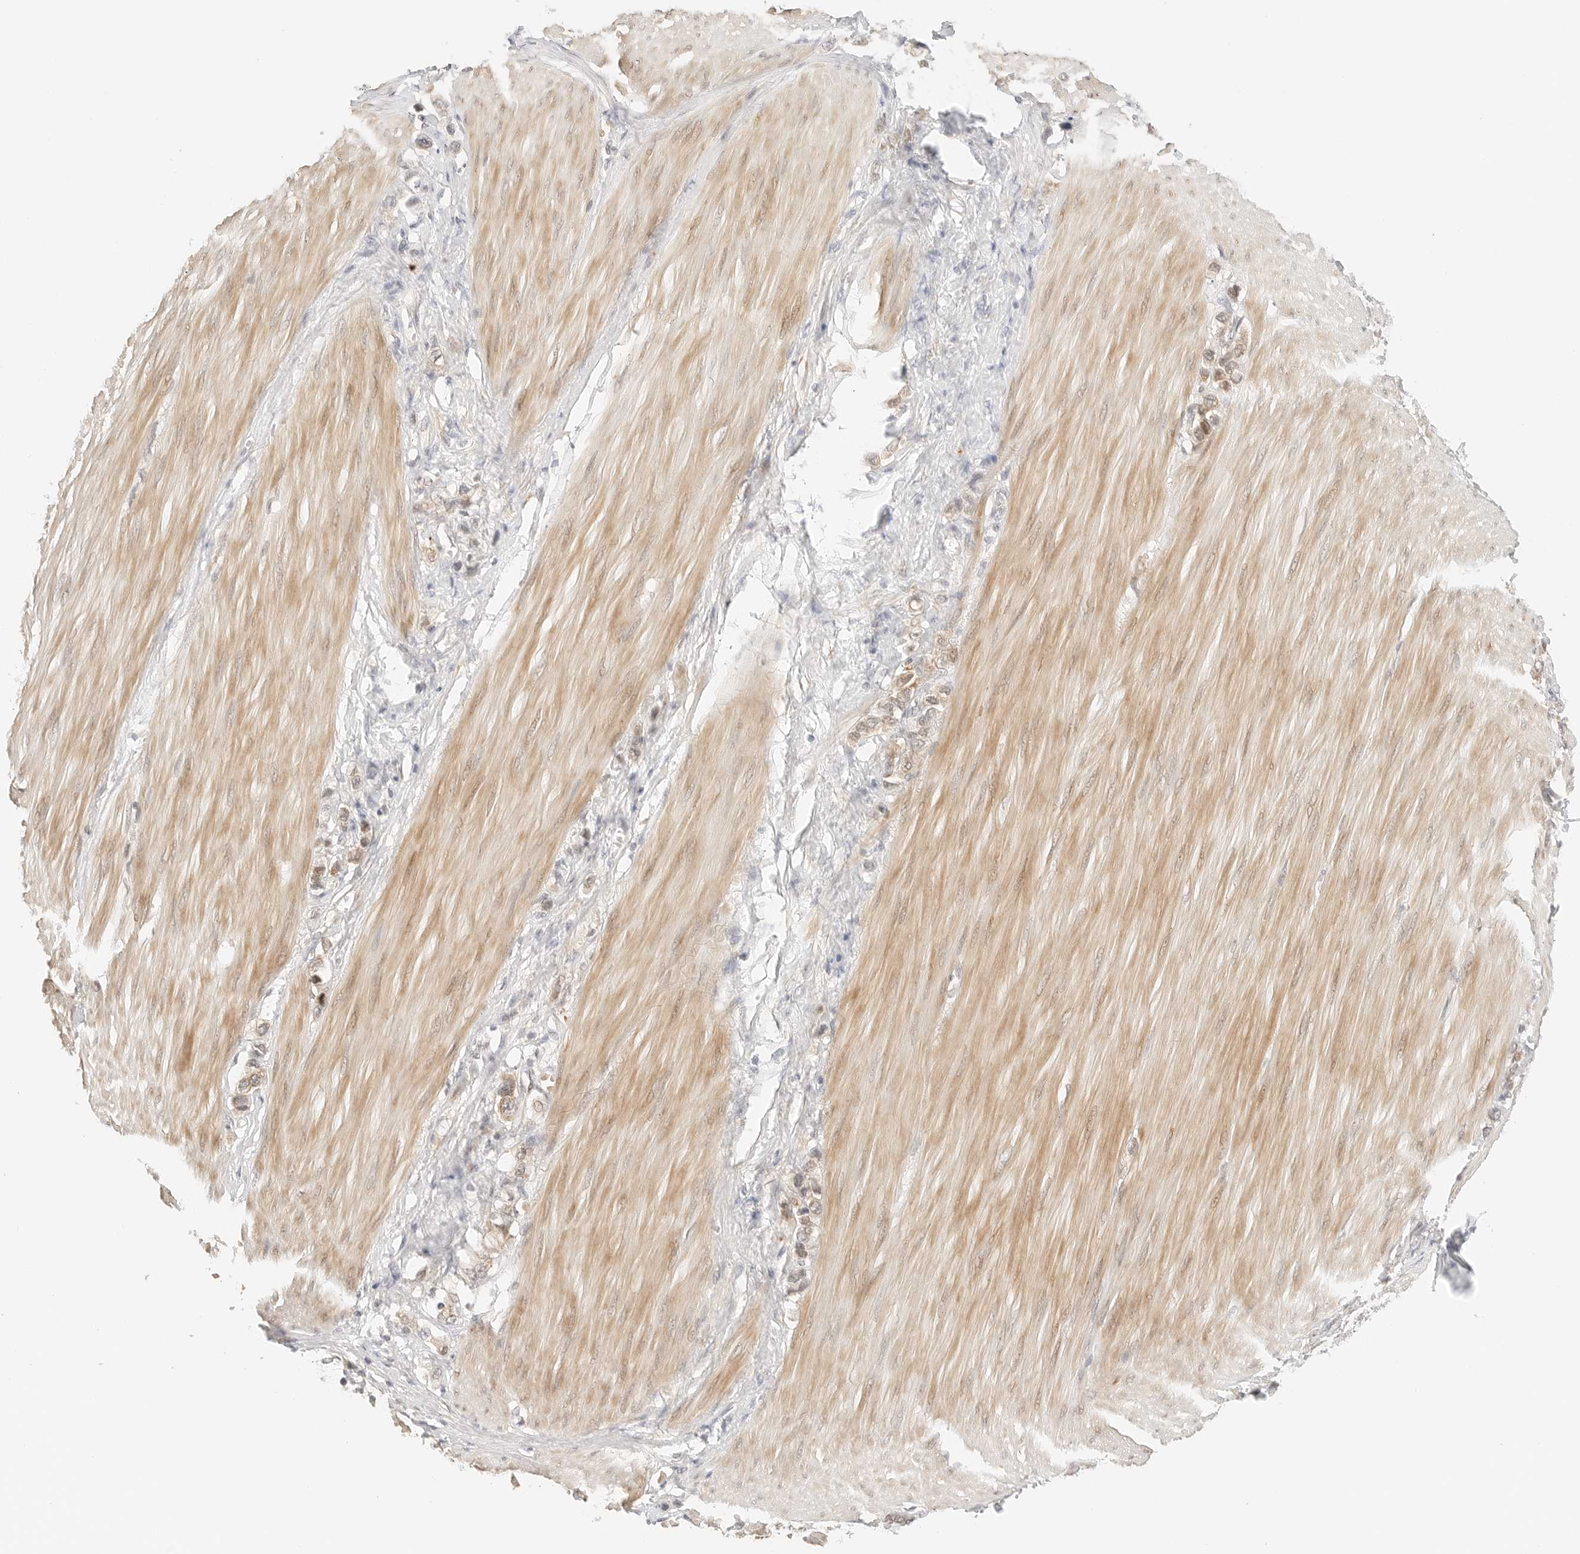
{"staining": {"intensity": "moderate", "quantity": "25%-75%", "location": "cytoplasmic/membranous"}, "tissue": "stomach cancer", "cell_type": "Tumor cells", "image_type": "cancer", "snomed": [{"axis": "morphology", "description": "Adenocarcinoma, NOS"}, {"axis": "topography", "description": "Stomach"}], "caption": "A micrograph showing moderate cytoplasmic/membranous positivity in approximately 25%-75% of tumor cells in adenocarcinoma (stomach), as visualized by brown immunohistochemical staining.", "gene": "TEKT2", "patient": {"sex": "female", "age": 65}}